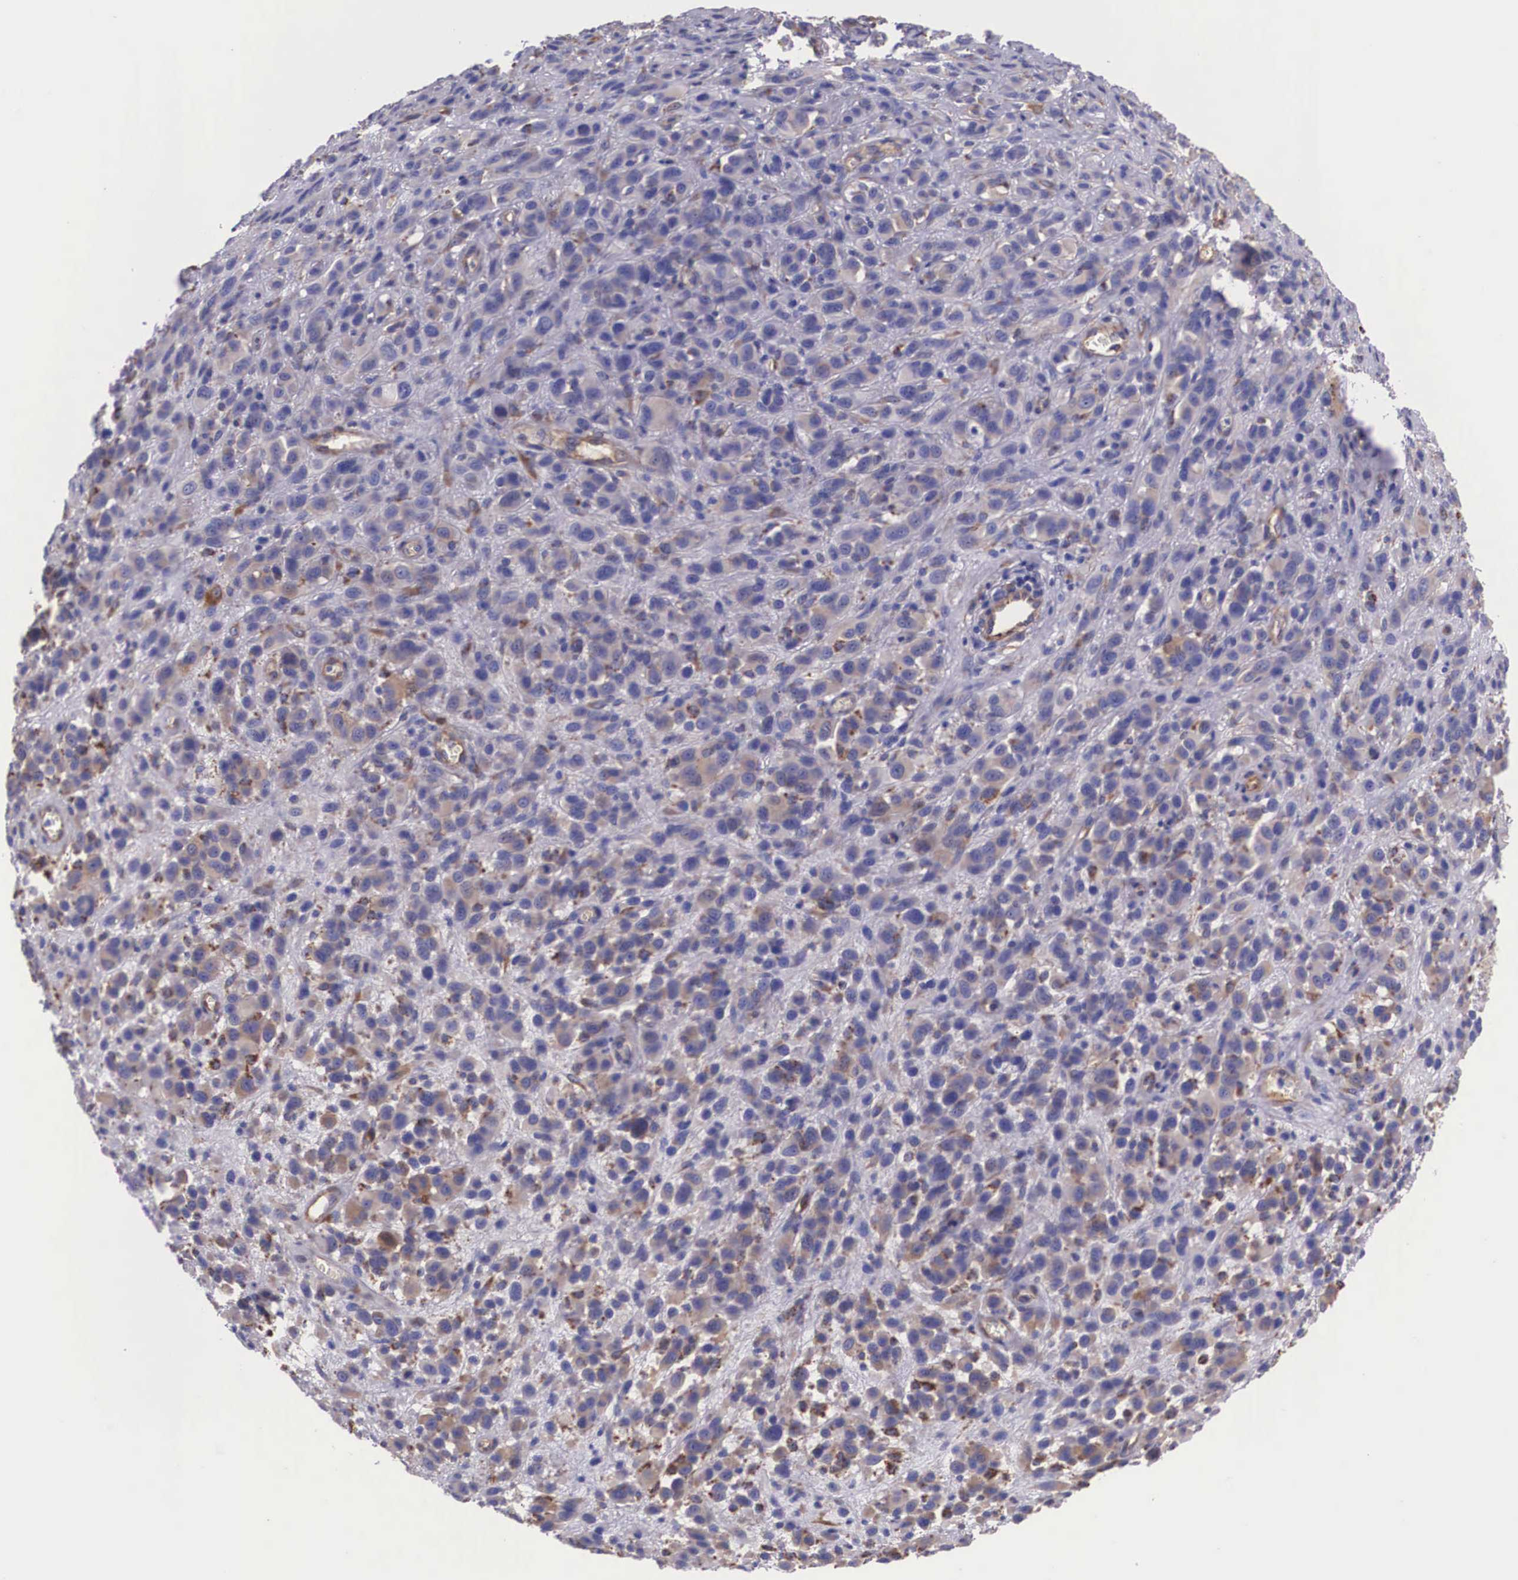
{"staining": {"intensity": "moderate", "quantity": "<25%", "location": "cytoplasmic/membranous"}, "tissue": "melanoma", "cell_type": "Tumor cells", "image_type": "cancer", "snomed": [{"axis": "morphology", "description": "Malignant melanoma, NOS"}, {"axis": "topography", "description": "Skin"}], "caption": "This image exhibits immunohistochemistry (IHC) staining of human malignant melanoma, with low moderate cytoplasmic/membranous staining in about <25% of tumor cells.", "gene": "BCAR1", "patient": {"sex": "male", "age": 51}}